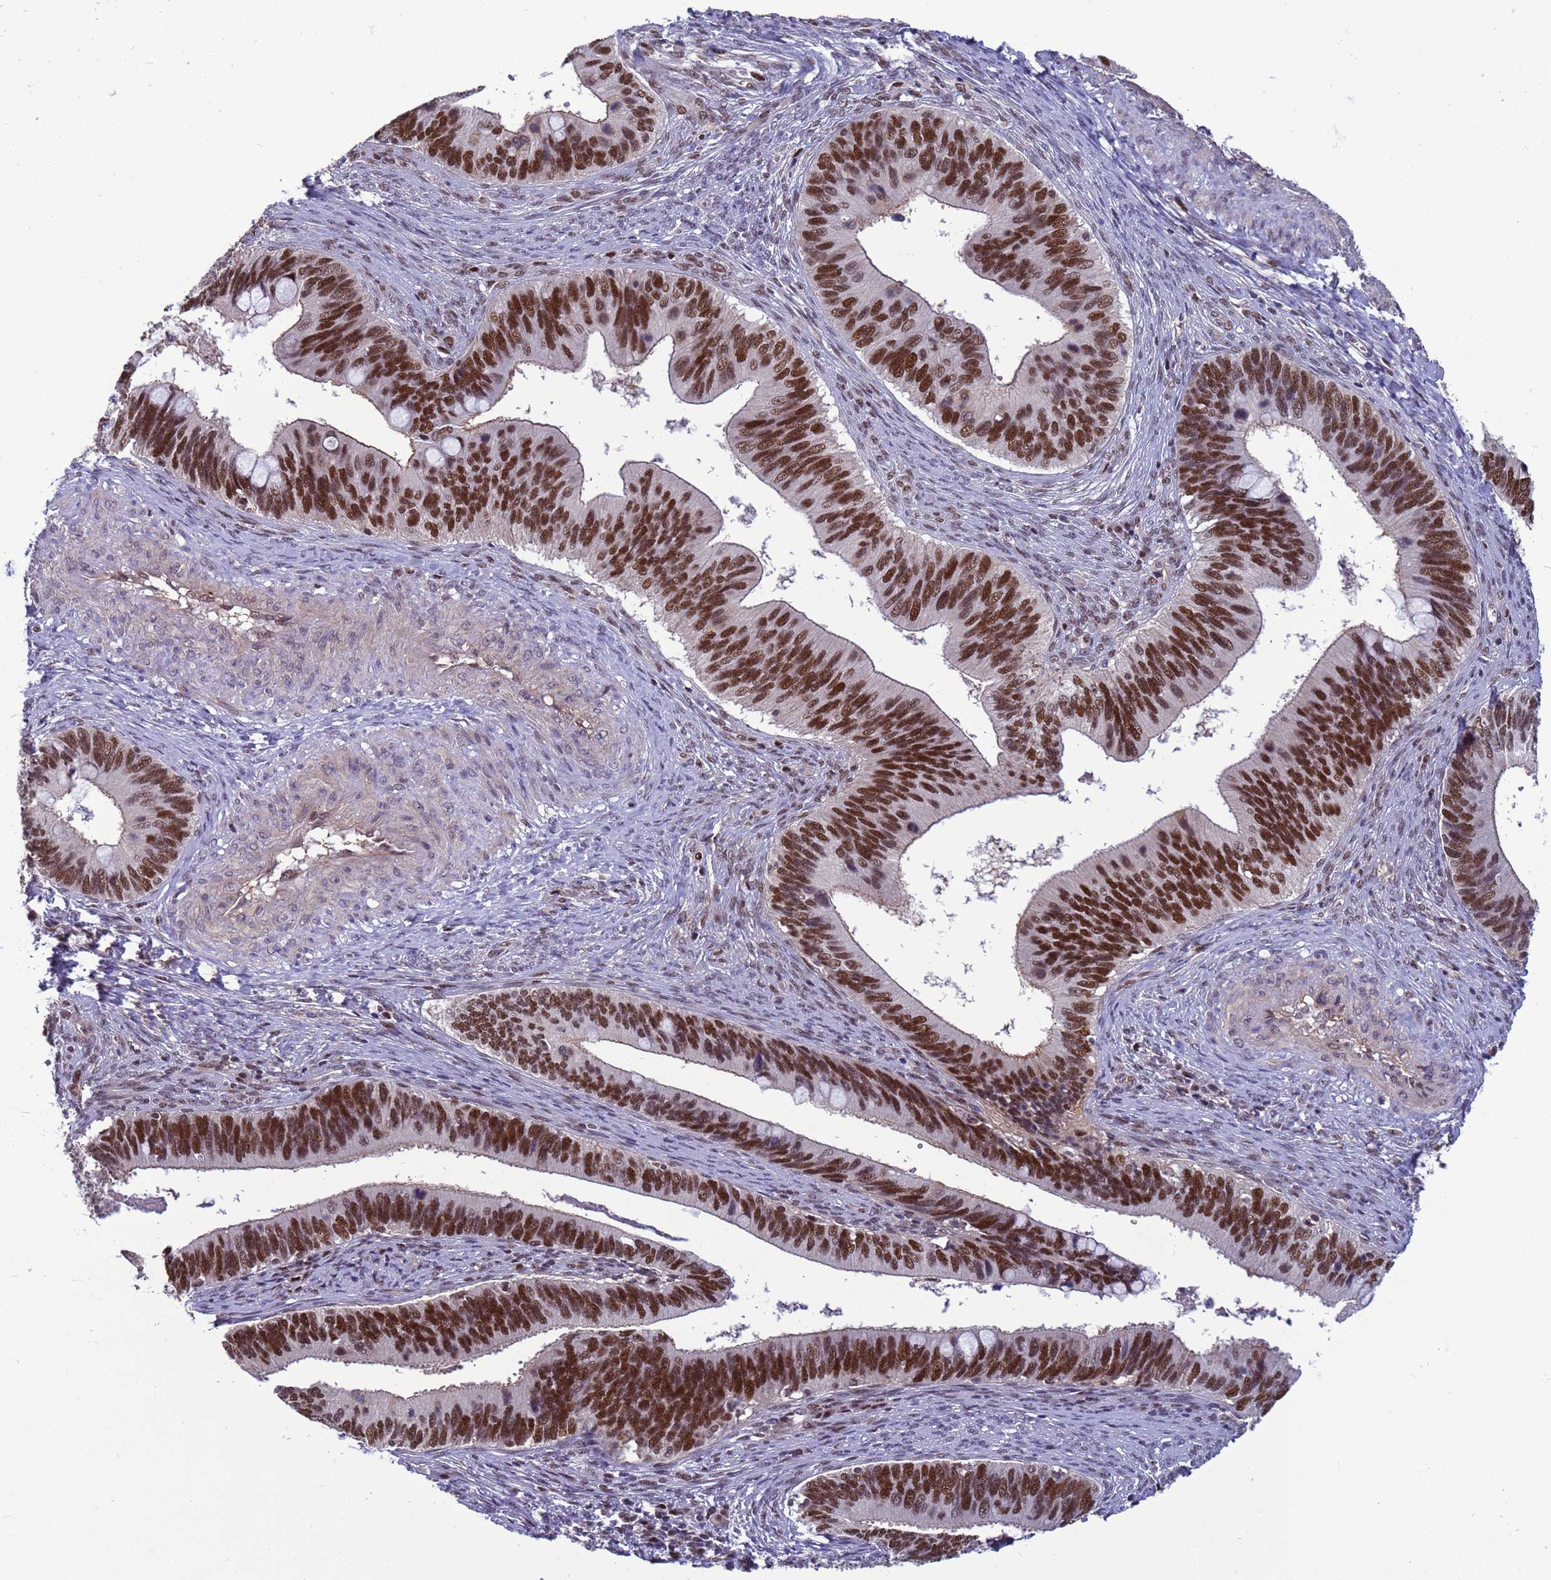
{"staining": {"intensity": "strong", "quantity": ">75%", "location": "nuclear"}, "tissue": "cervical cancer", "cell_type": "Tumor cells", "image_type": "cancer", "snomed": [{"axis": "morphology", "description": "Adenocarcinoma, NOS"}, {"axis": "topography", "description": "Cervix"}], "caption": "This is an image of immunohistochemistry (IHC) staining of adenocarcinoma (cervical), which shows strong positivity in the nuclear of tumor cells.", "gene": "NSL1", "patient": {"sex": "female", "age": 42}}